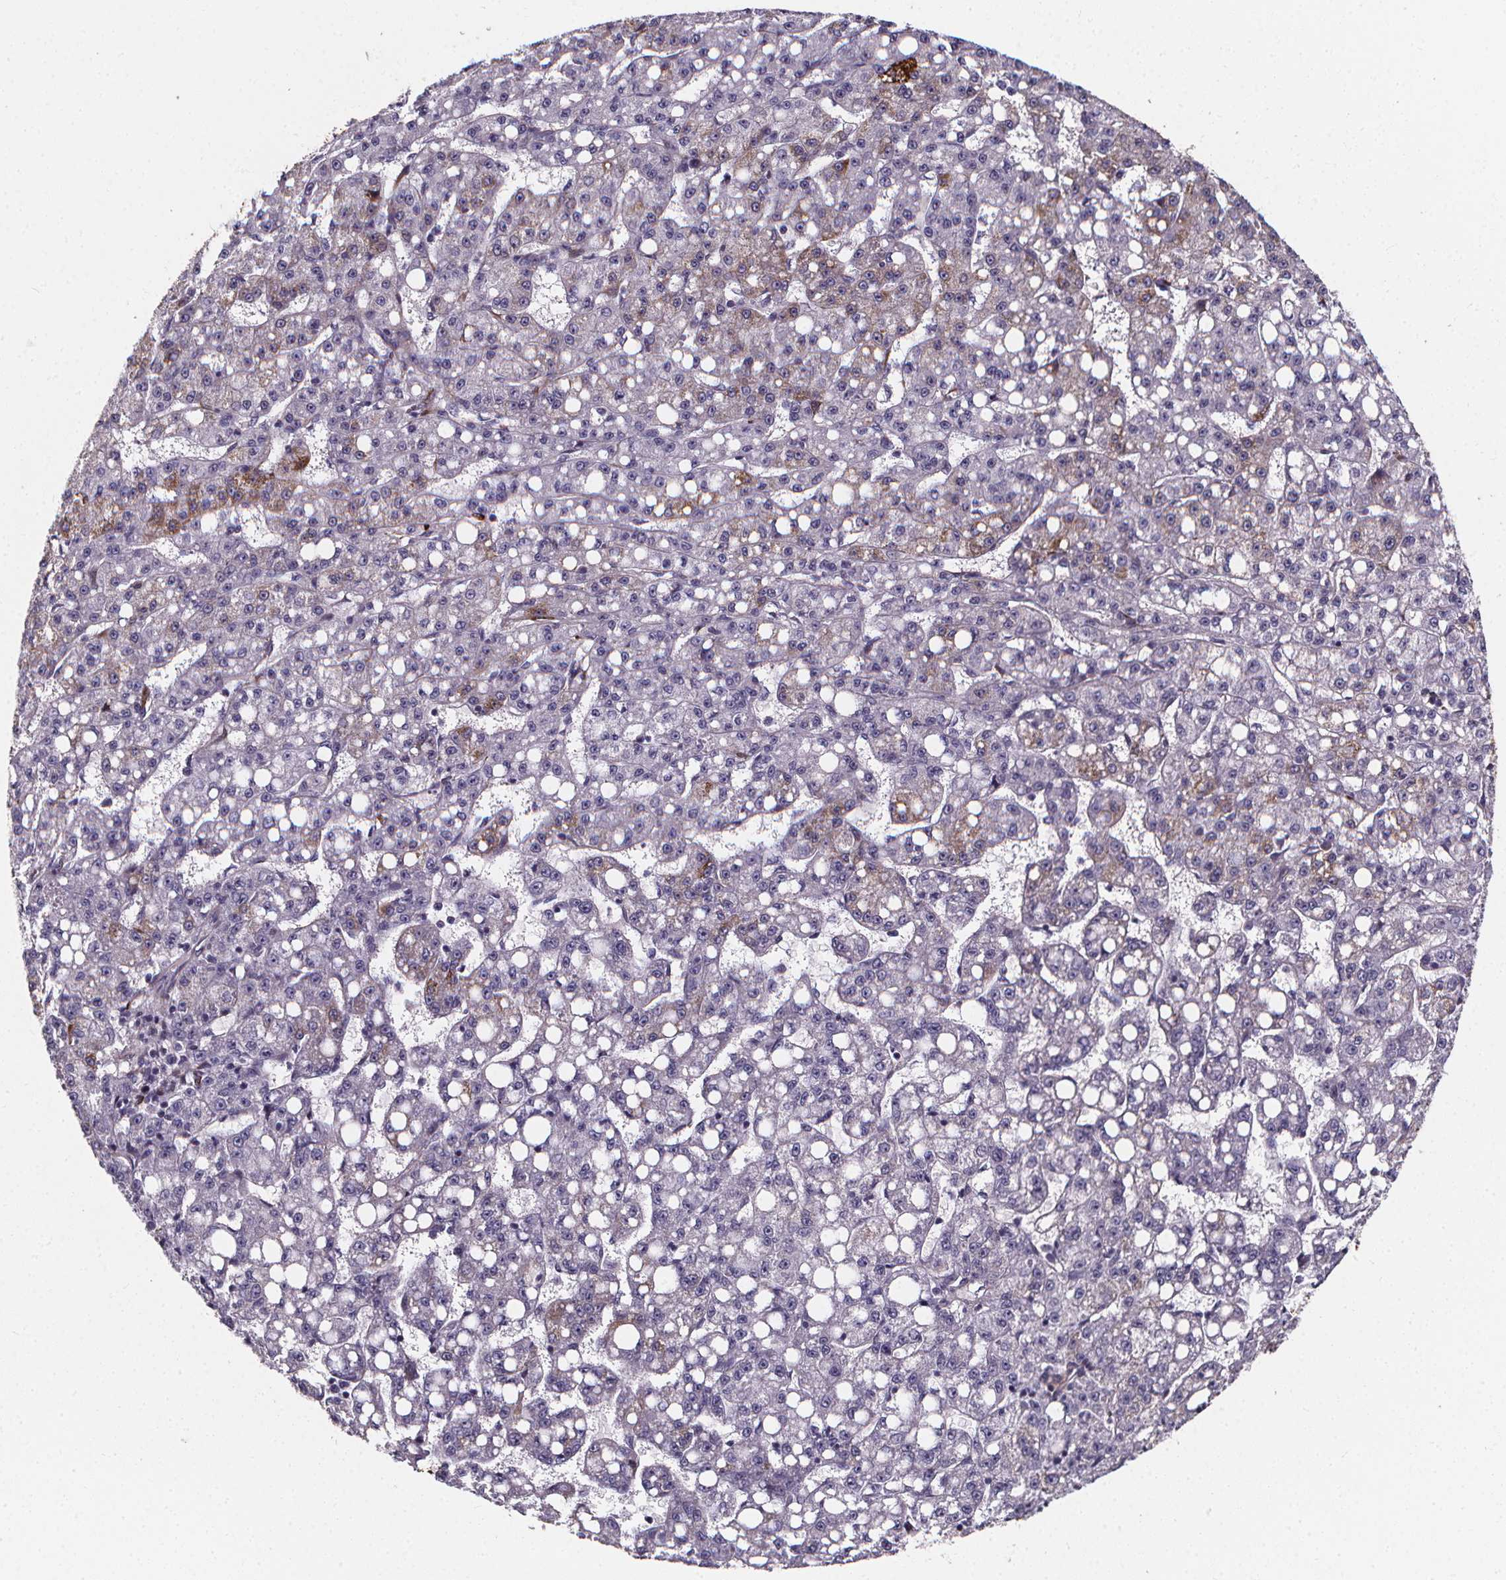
{"staining": {"intensity": "negative", "quantity": "none", "location": "none"}, "tissue": "liver cancer", "cell_type": "Tumor cells", "image_type": "cancer", "snomed": [{"axis": "morphology", "description": "Carcinoma, Hepatocellular, NOS"}, {"axis": "topography", "description": "Liver"}], "caption": "IHC of liver cancer (hepatocellular carcinoma) displays no positivity in tumor cells. (DAB immunohistochemistry (IHC) with hematoxylin counter stain).", "gene": "AEBP1", "patient": {"sex": "female", "age": 65}}